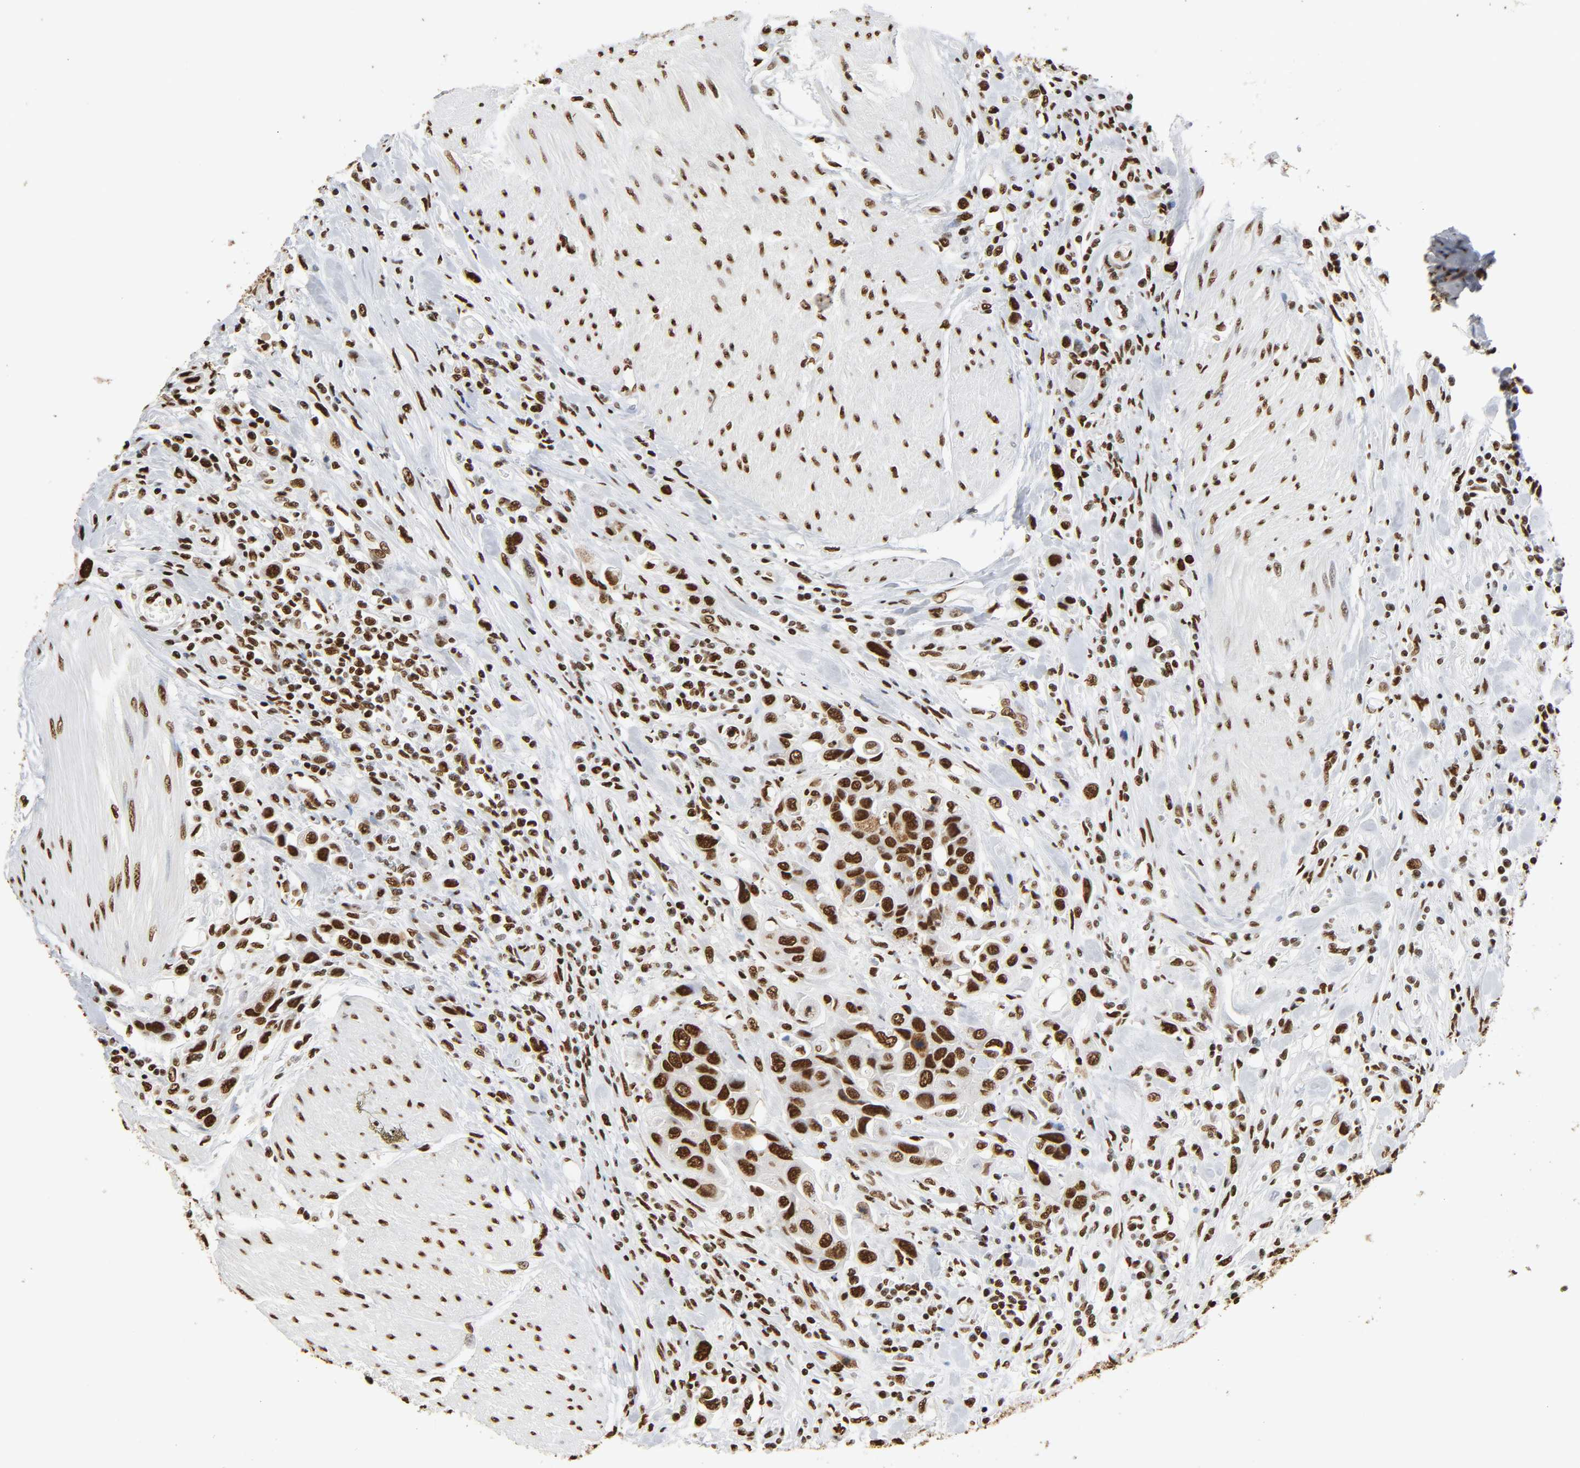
{"staining": {"intensity": "strong", "quantity": ">75%", "location": "nuclear"}, "tissue": "urothelial cancer", "cell_type": "Tumor cells", "image_type": "cancer", "snomed": [{"axis": "morphology", "description": "Urothelial carcinoma, High grade"}, {"axis": "topography", "description": "Urinary bladder"}], "caption": "Urothelial cancer stained with a brown dye reveals strong nuclear positive staining in about >75% of tumor cells.", "gene": "HNRNPC", "patient": {"sex": "male", "age": 50}}